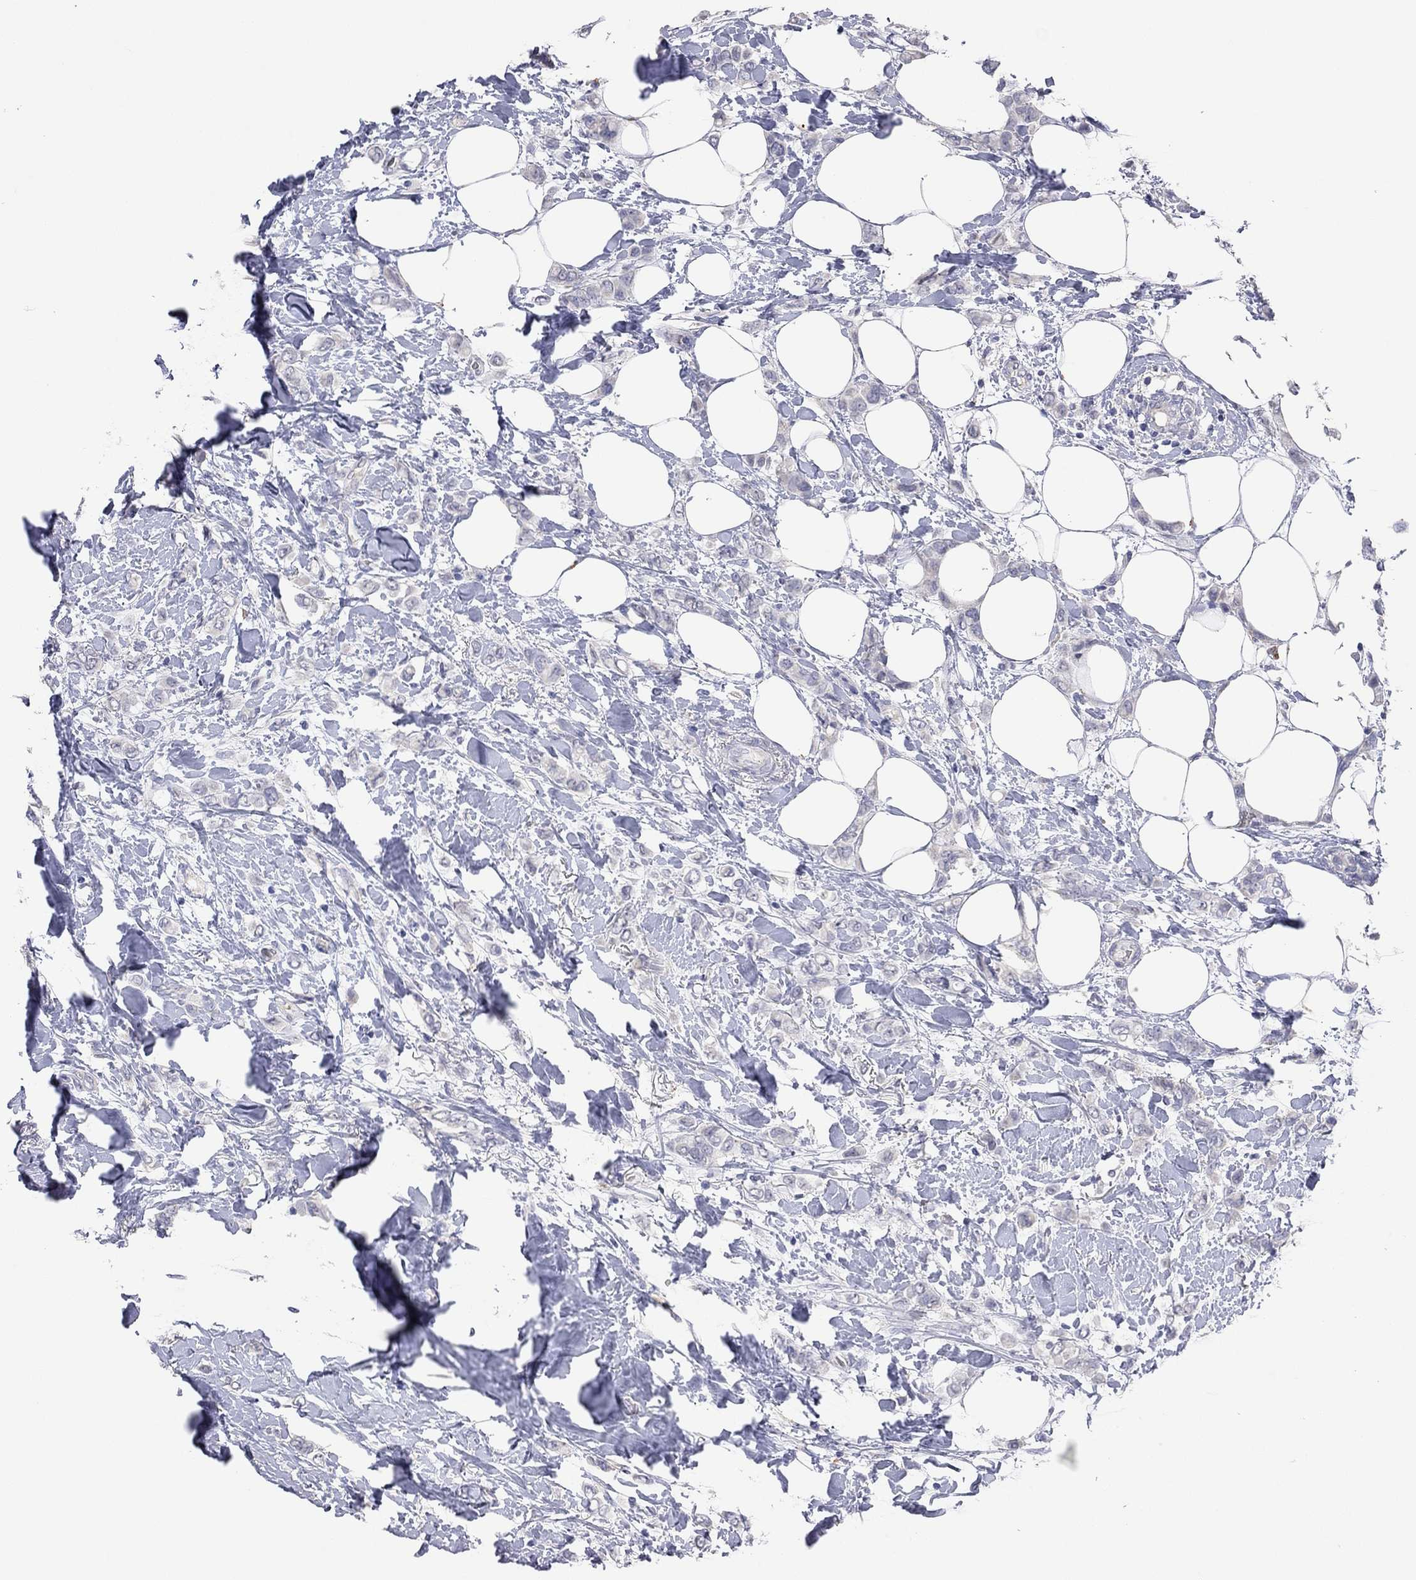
{"staining": {"intensity": "negative", "quantity": "none", "location": "none"}, "tissue": "breast cancer", "cell_type": "Tumor cells", "image_type": "cancer", "snomed": [{"axis": "morphology", "description": "Lobular carcinoma"}, {"axis": "topography", "description": "Breast"}], "caption": "Breast cancer was stained to show a protein in brown. There is no significant positivity in tumor cells. The staining was performed using DAB to visualize the protein expression in brown, while the nuclei were stained in blue with hematoxylin (Magnification: 20x).", "gene": "MMP13", "patient": {"sex": "female", "age": 66}}